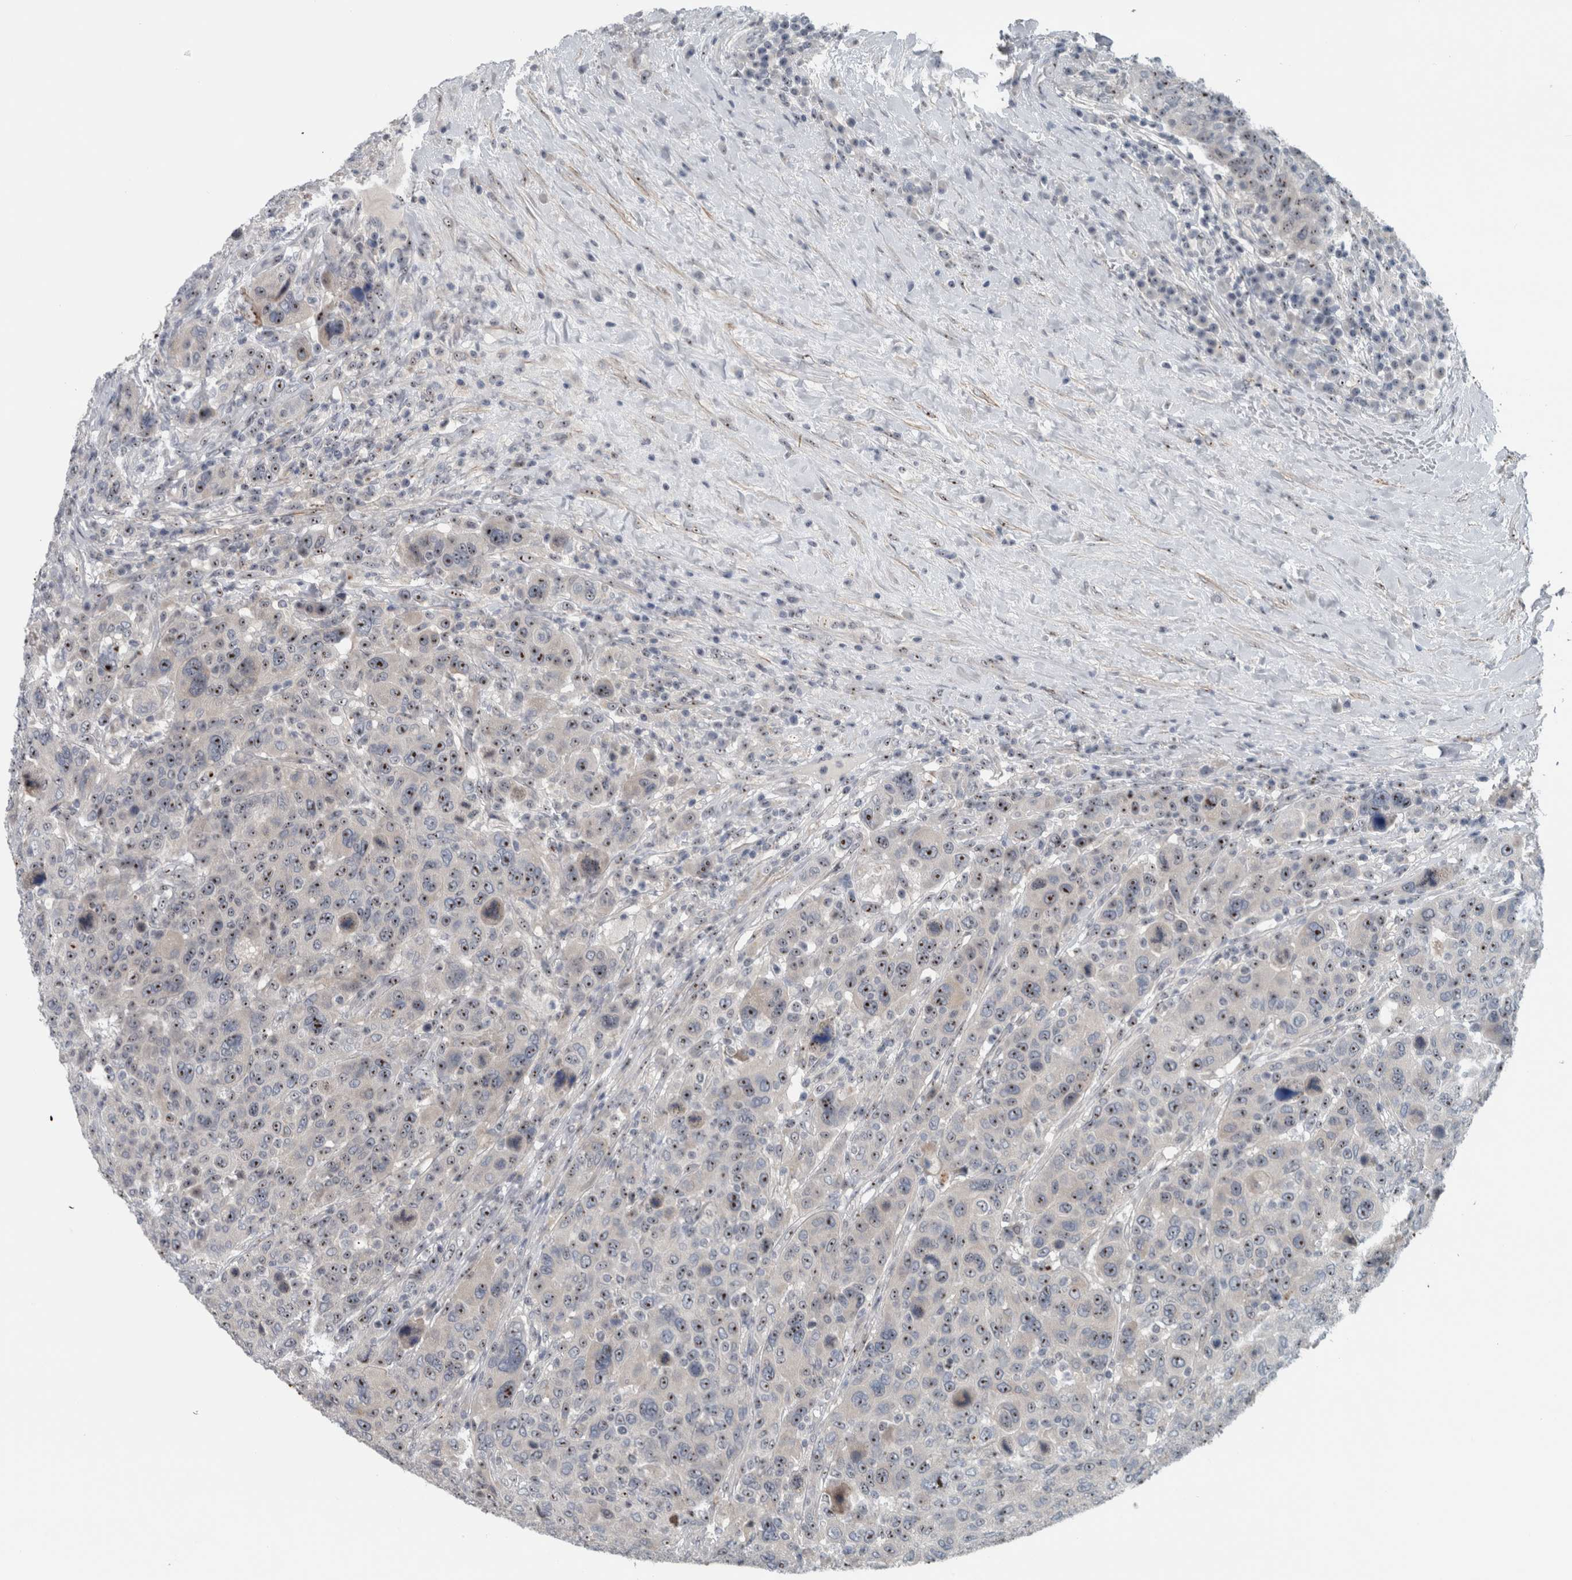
{"staining": {"intensity": "moderate", "quantity": ">75%", "location": "nuclear"}, "tissue": "breast cancer", "cell_type": "Tumor cells", "image_type": "cancer", "snomed": [{"axis": "morphology", "description": "Duct carcinoma"}, {"axis": "topography", "description": "Breast"}], "caption": "IHC image of neoplastic tissue: human breast cancer stained using immunohistochemistry (IHC) reveals medium levels of moderate protein expression localized specifically in the nuclear of tumor cells, appearing as a nuclear brown color.", "gene": "UTP6", "patient": {"sex": "female", "age": 37}}